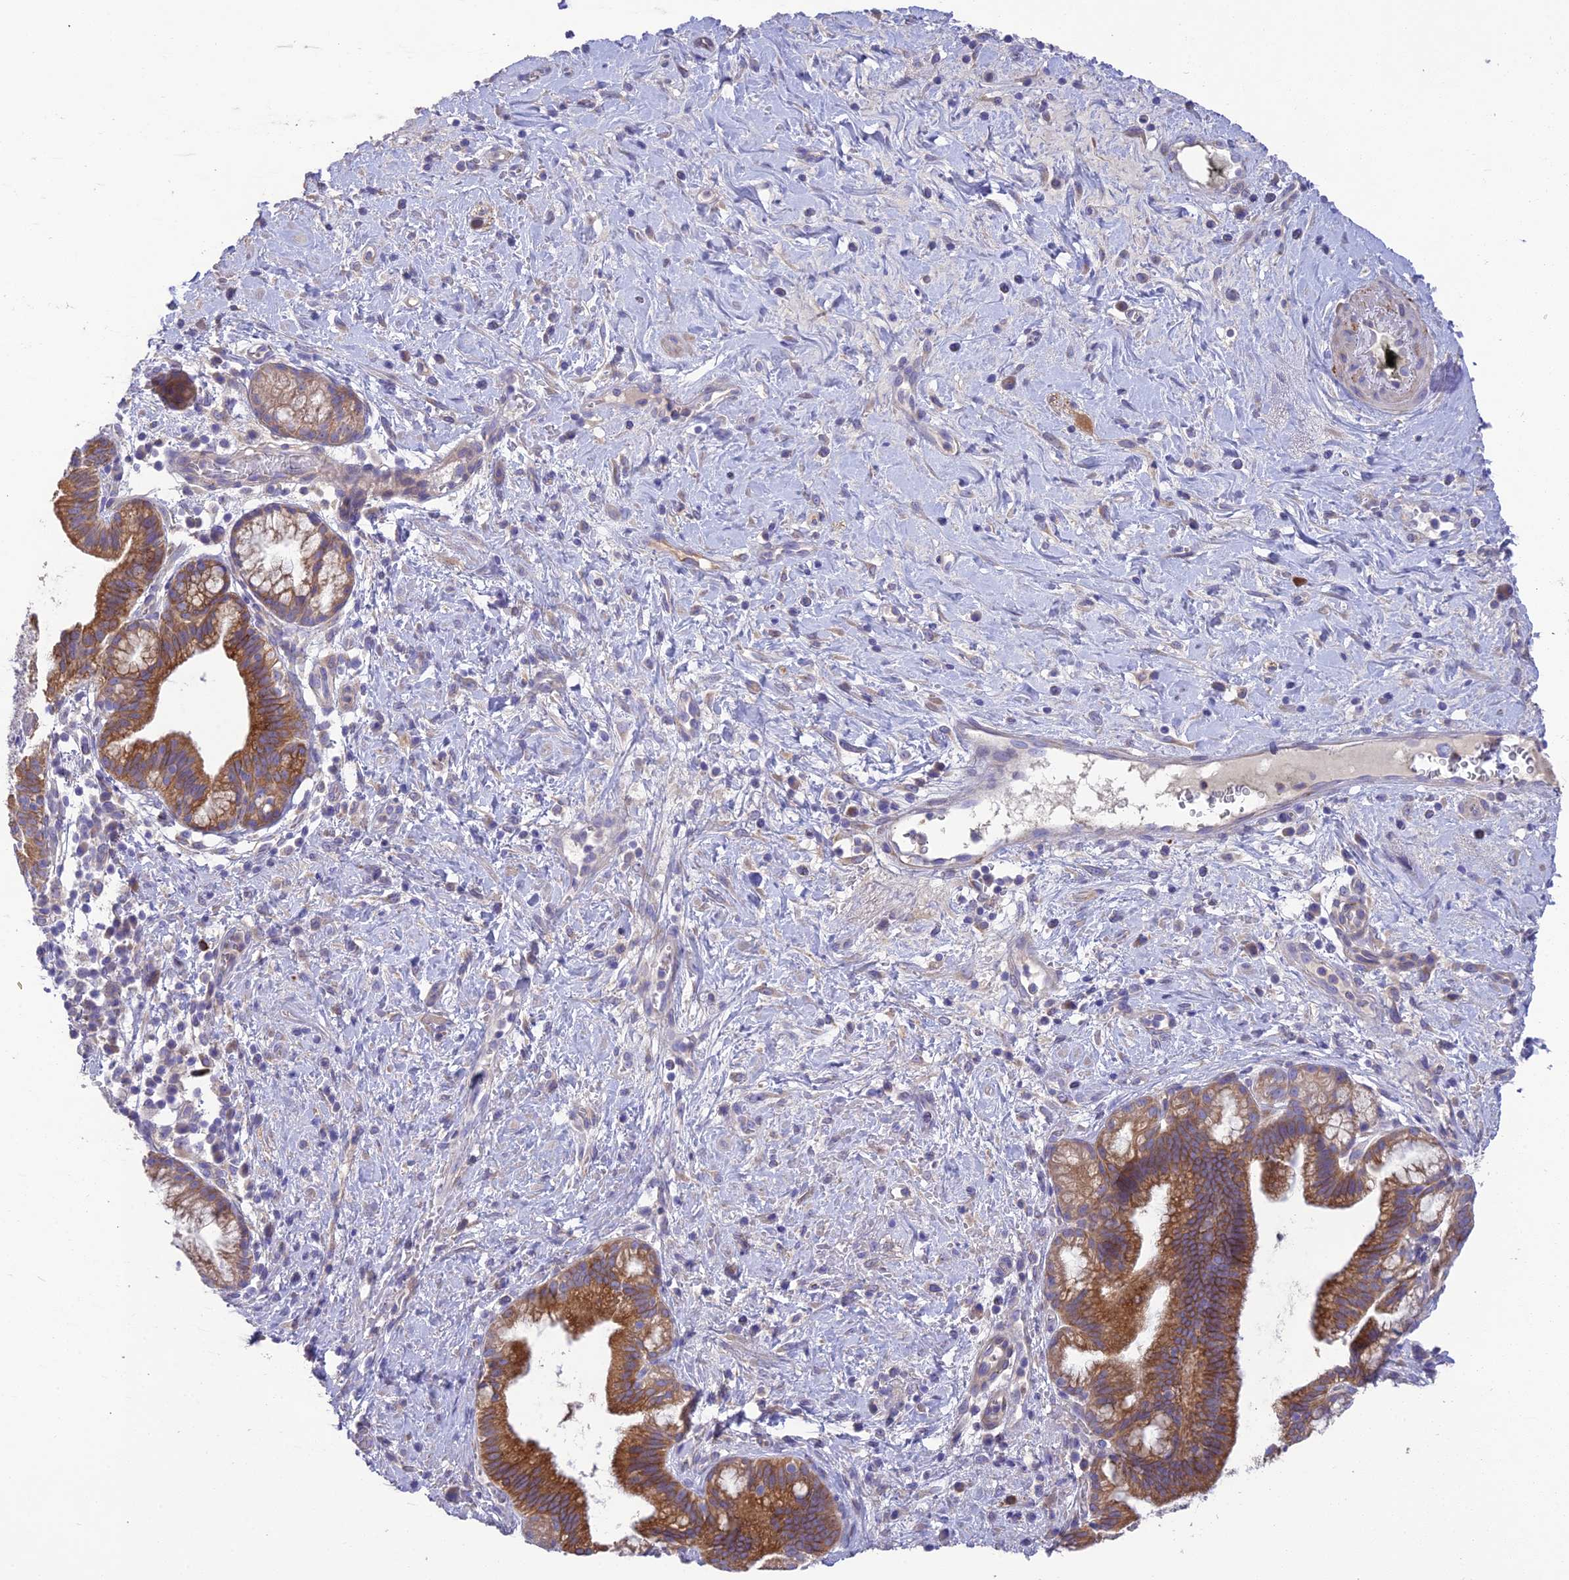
{"staining": {"intensity": "moderate", "quantity": ">75%", "location": "cytoplasmic/membranous"}, "tissue": "pancreatic cancer", "cell_type": "Tumor cells", "image_type": "cancer", "snomed": [{"axis": "morphology", "description": "Adenocarcinoma, NOS"}, {"axis": "topography", "description": "Pancreas"}], "caption": "Tumor cells show moderate cytoplasmic/membranous positivity in about >75% of cells in pancreatic cancer.", "gene": "HSD17B2", "patient": {"sex": "male", "age": 72}}